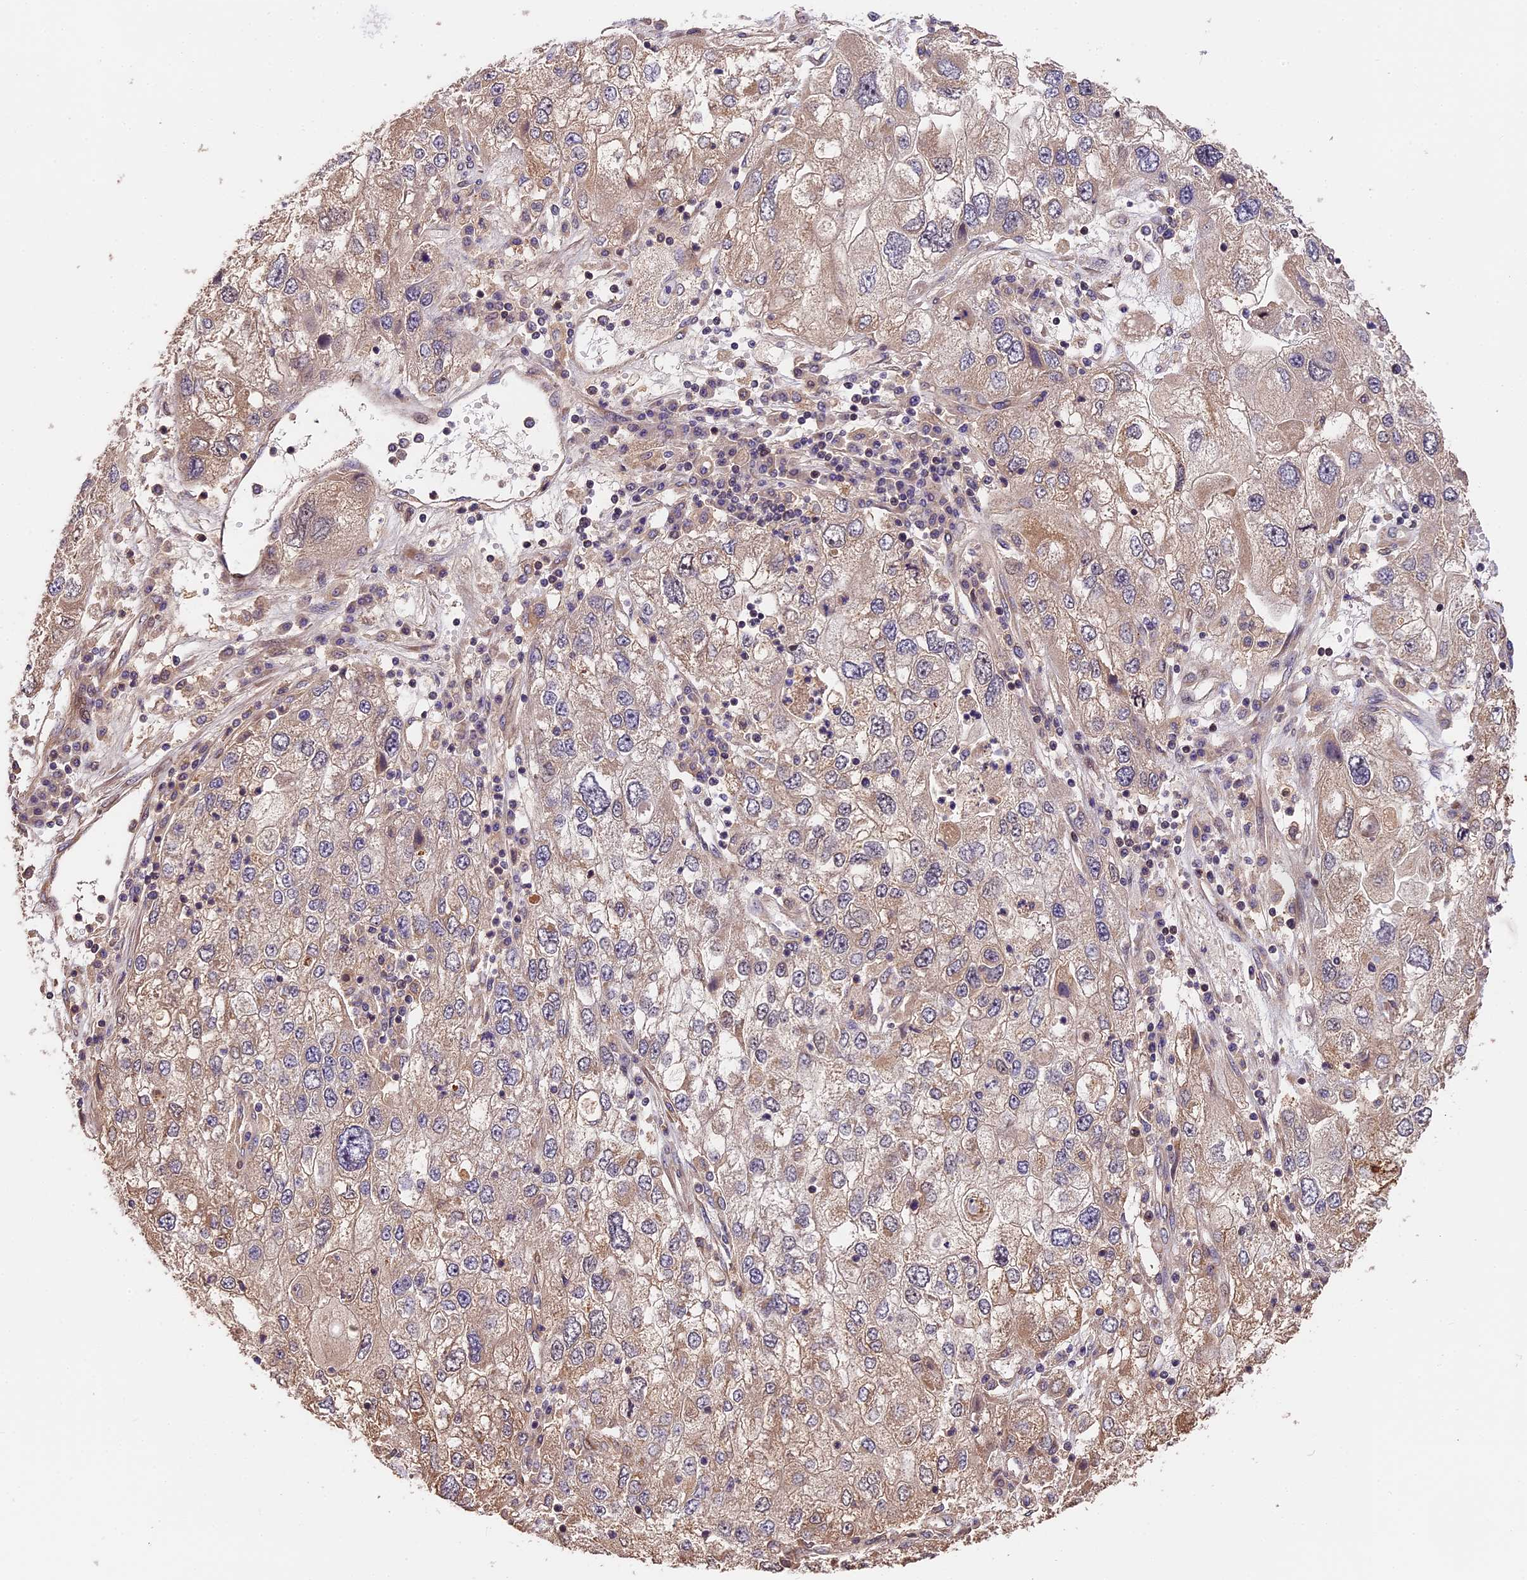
{"staining": {"intensity": "moderate", "quantity": "<25%", "location": "nuclear"}, "tissue": "endometrial cancer", "cell_type": "Tumor cells", "image_type": "cancer", "snomed": [{"axis": "morphology", "description": "Adenocarcinoma, NOS"}, {"axis": "topography", "description": "Endometrium"}], "caption": "Moderate nuclear expression is present in approximately <25% of tumor cells in adenocarcinoma (endometrial).", "gene": "ARHGAP17", "patient": {"sex": "female", "age": 49}}